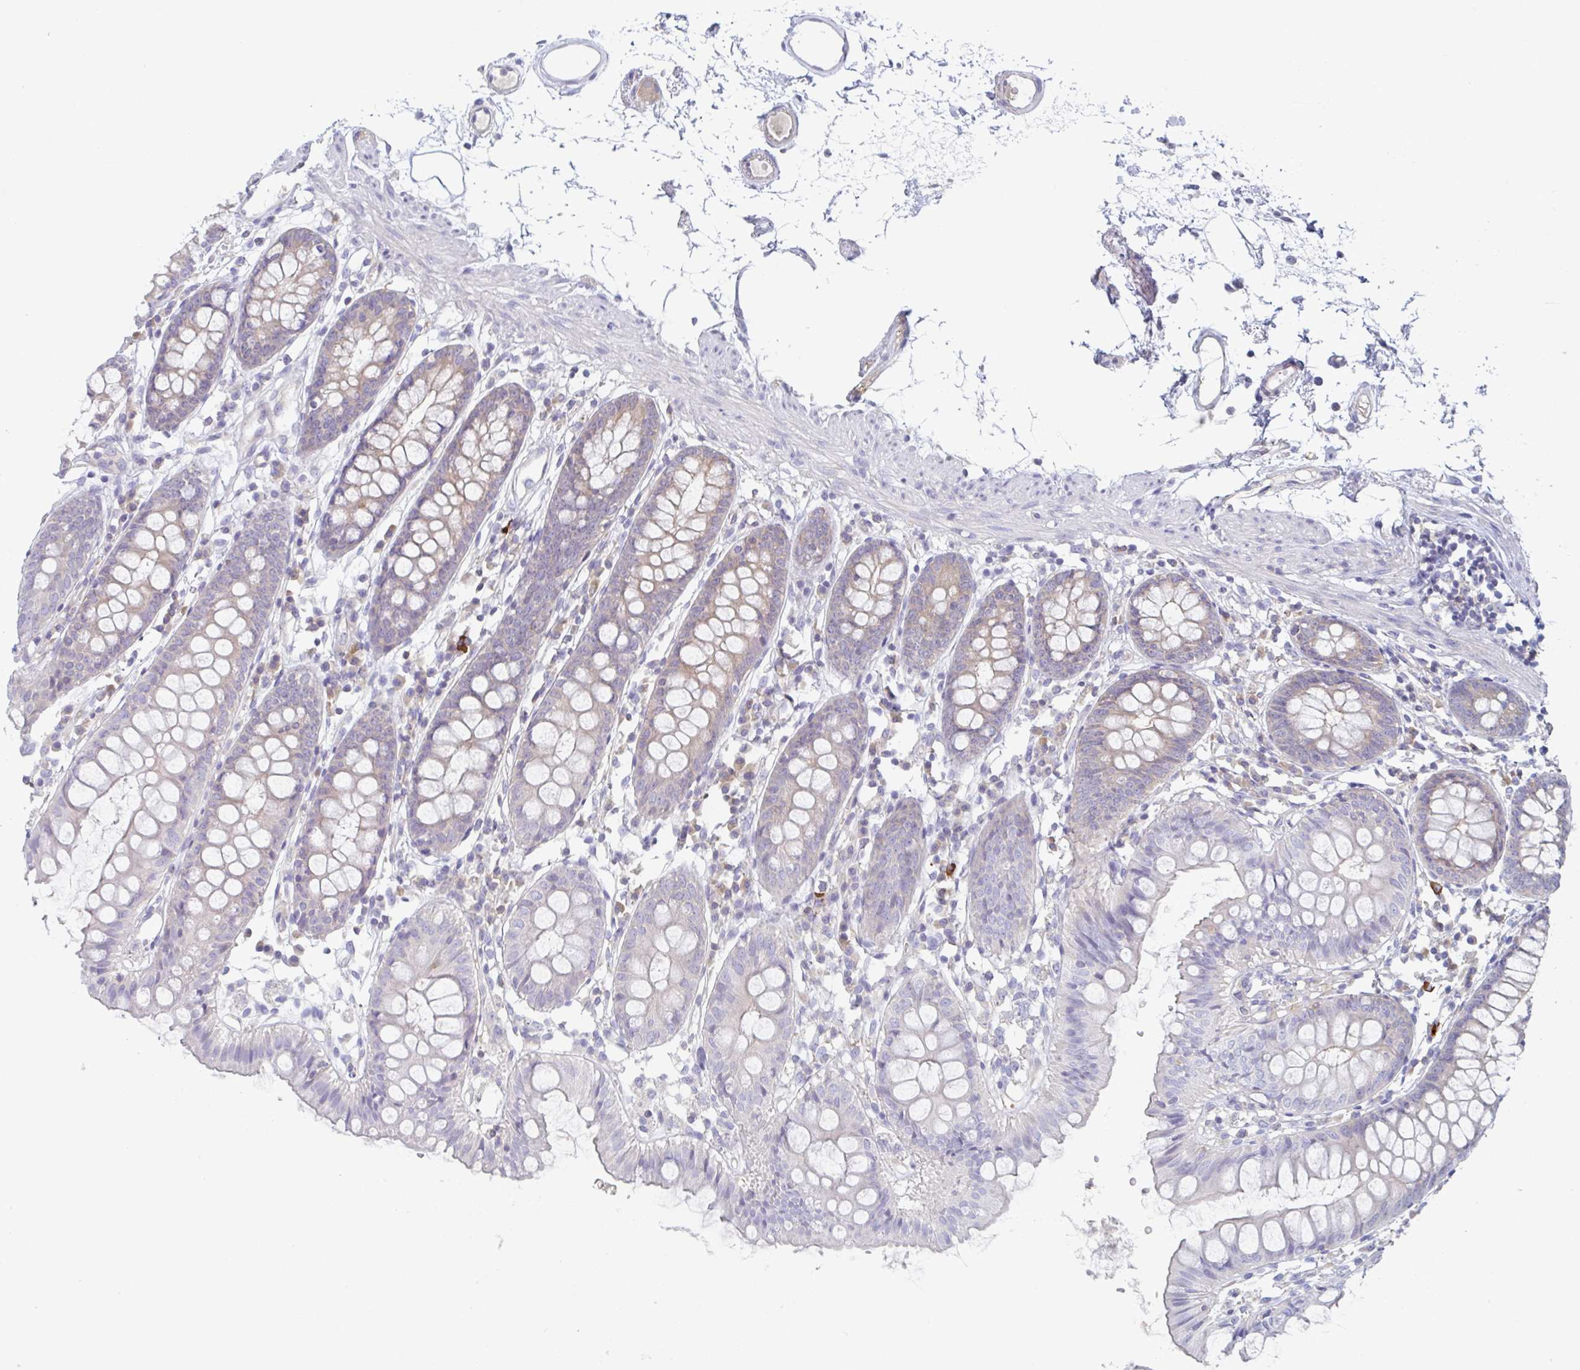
{"staining": {"intensity": "negative", "quantity": "none", "location": "none"}, "tissue": "colon", "cell_type": "Endothelial cells", "image_type": "normal", "snomed": [{"axis": "morphology", "description": "Normal tissue, NOS"}, {"axis": "topography", "description": "Colon"}], "caption": "Colon stained for a protein using immunohistochemistry (IHC) displays no expression endothelial cells.", "gene": "AMPD2", "patient": {"sex": "female", "age": 84}}